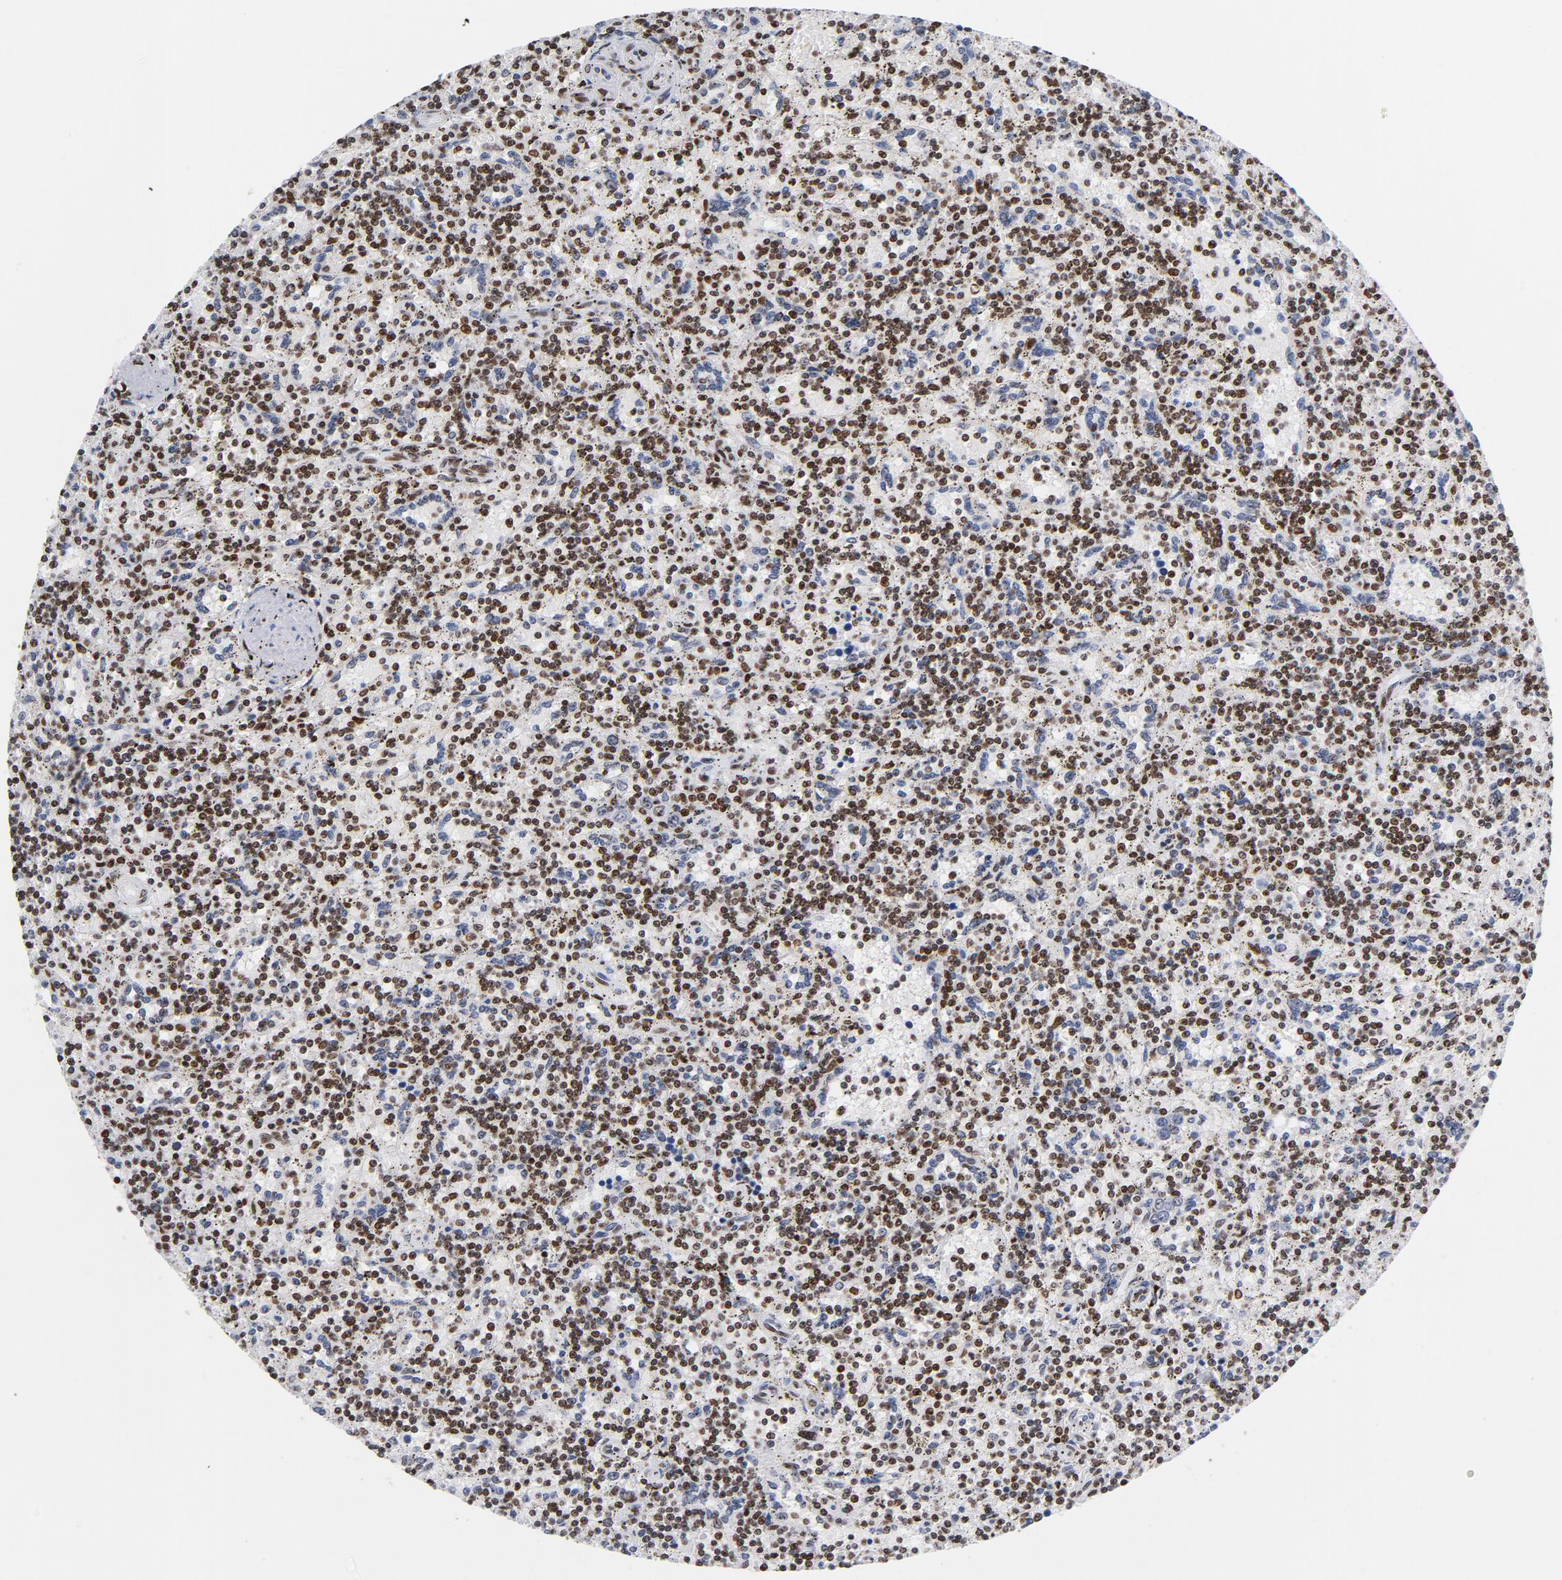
{"staining": {"intensity": "moderate", "quantity": "25%-75%", "location": "nuclear"}, "tissue": "lymphoma", "cell_type": "Tumor cells", "image_type": "cancer", "snomed": [{"axis": "morphology", "description": "Malignant lymphoma, non-Hodgkin's type, Low grade"}, {"axis": "topography", "description": "Spleen"}], "caption": "The photomicrograph shows a brown stain indicating the presence of a protein in the nuclear of tumor cells in lymphoma.", "gene": "TOP2B", "patient": {"sex": "male", "age": 73}}